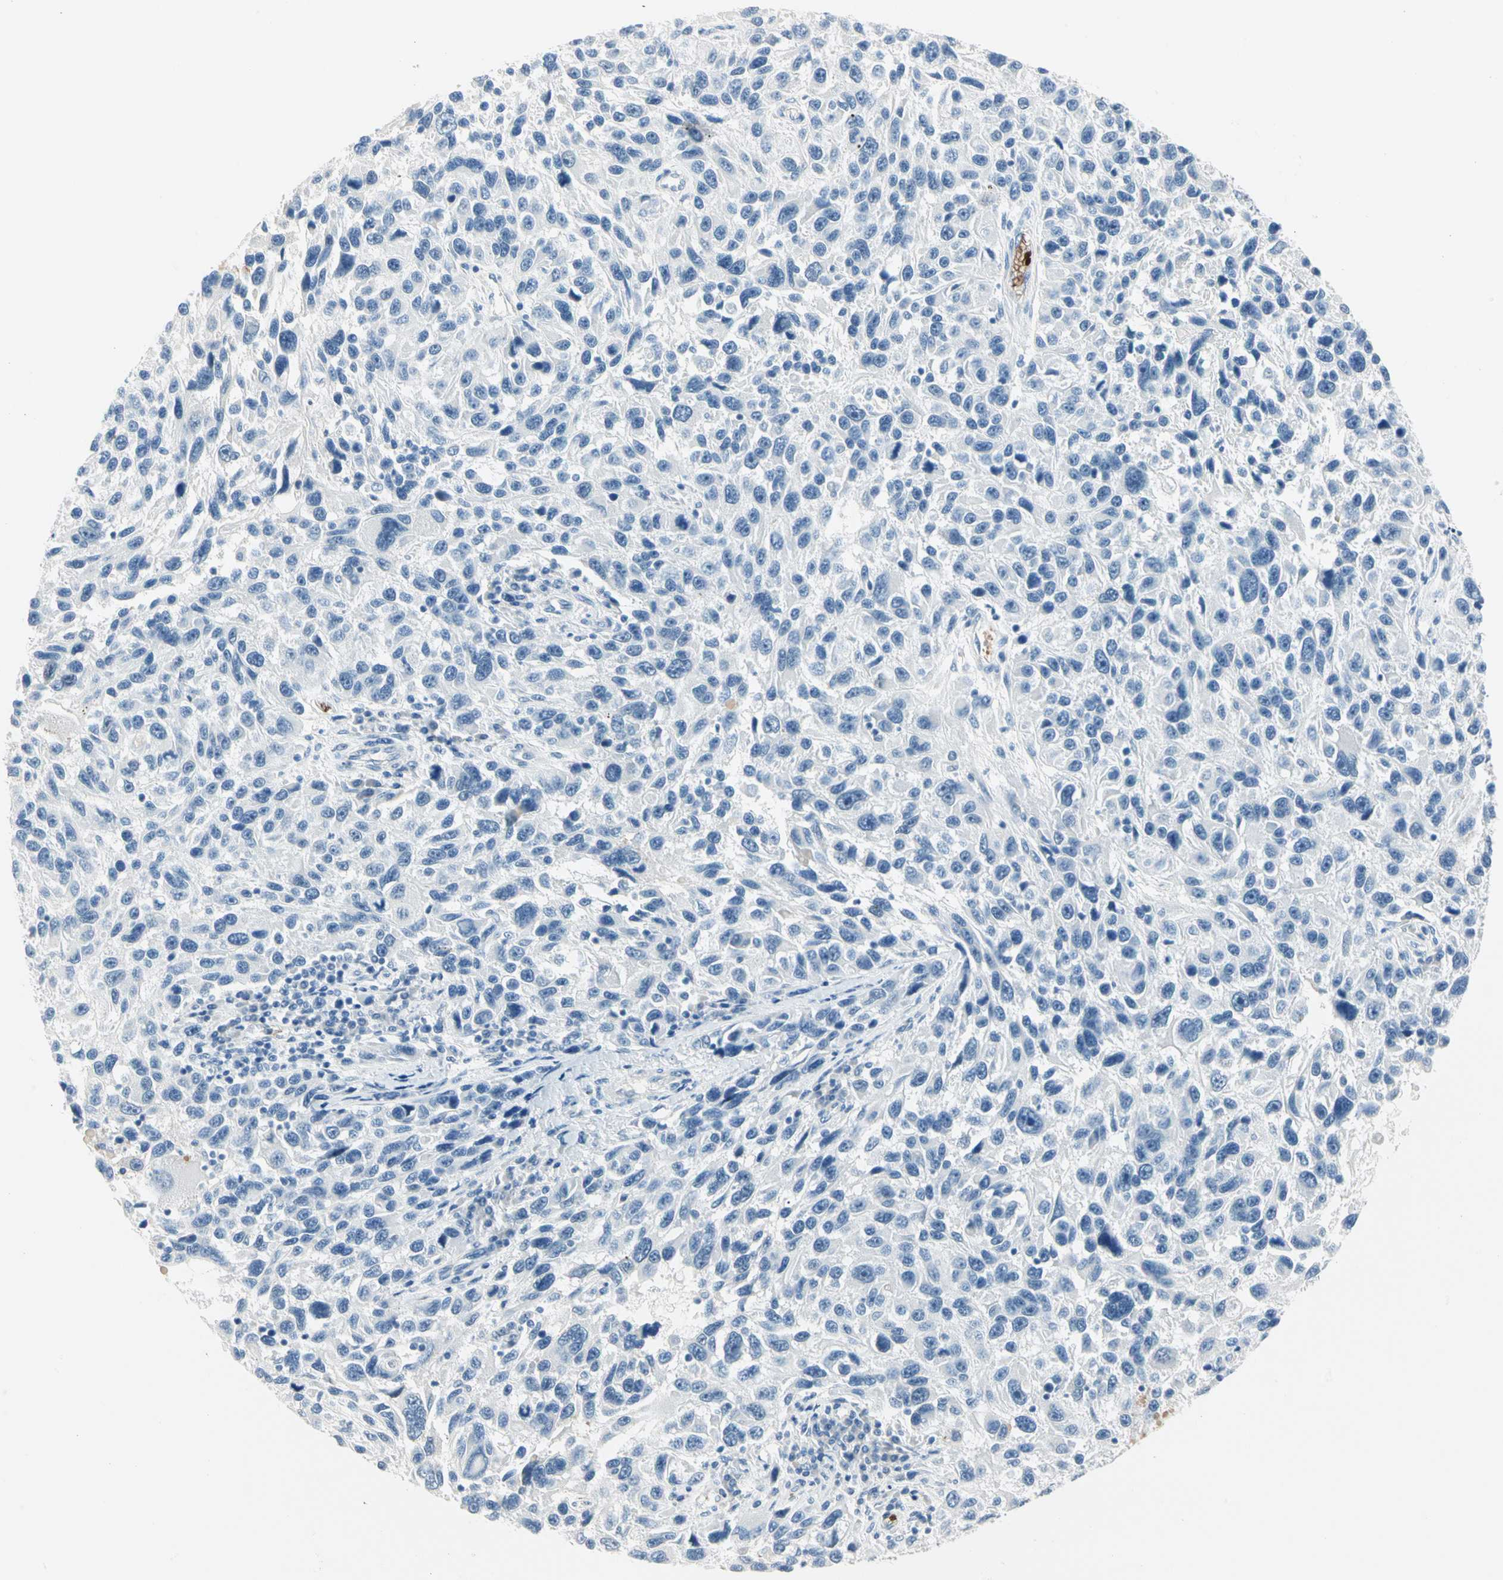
{"staining": {"intensity": "negative", "quantity": "none", "location": "none"}, "tissue": "melanoma", "cell_type": "Tumor cells", "image_type": "cancer", "snomed": [{"axis": "morphology", "description": "Malignant melanoma, NOS"}, {"axis": "topography", "description": "Skin"}], "caption": "Tumor cells are negative for brown protein staining in melanoma.", "gene": "CA1", "patient": {"sex": "male", "age": 53}}